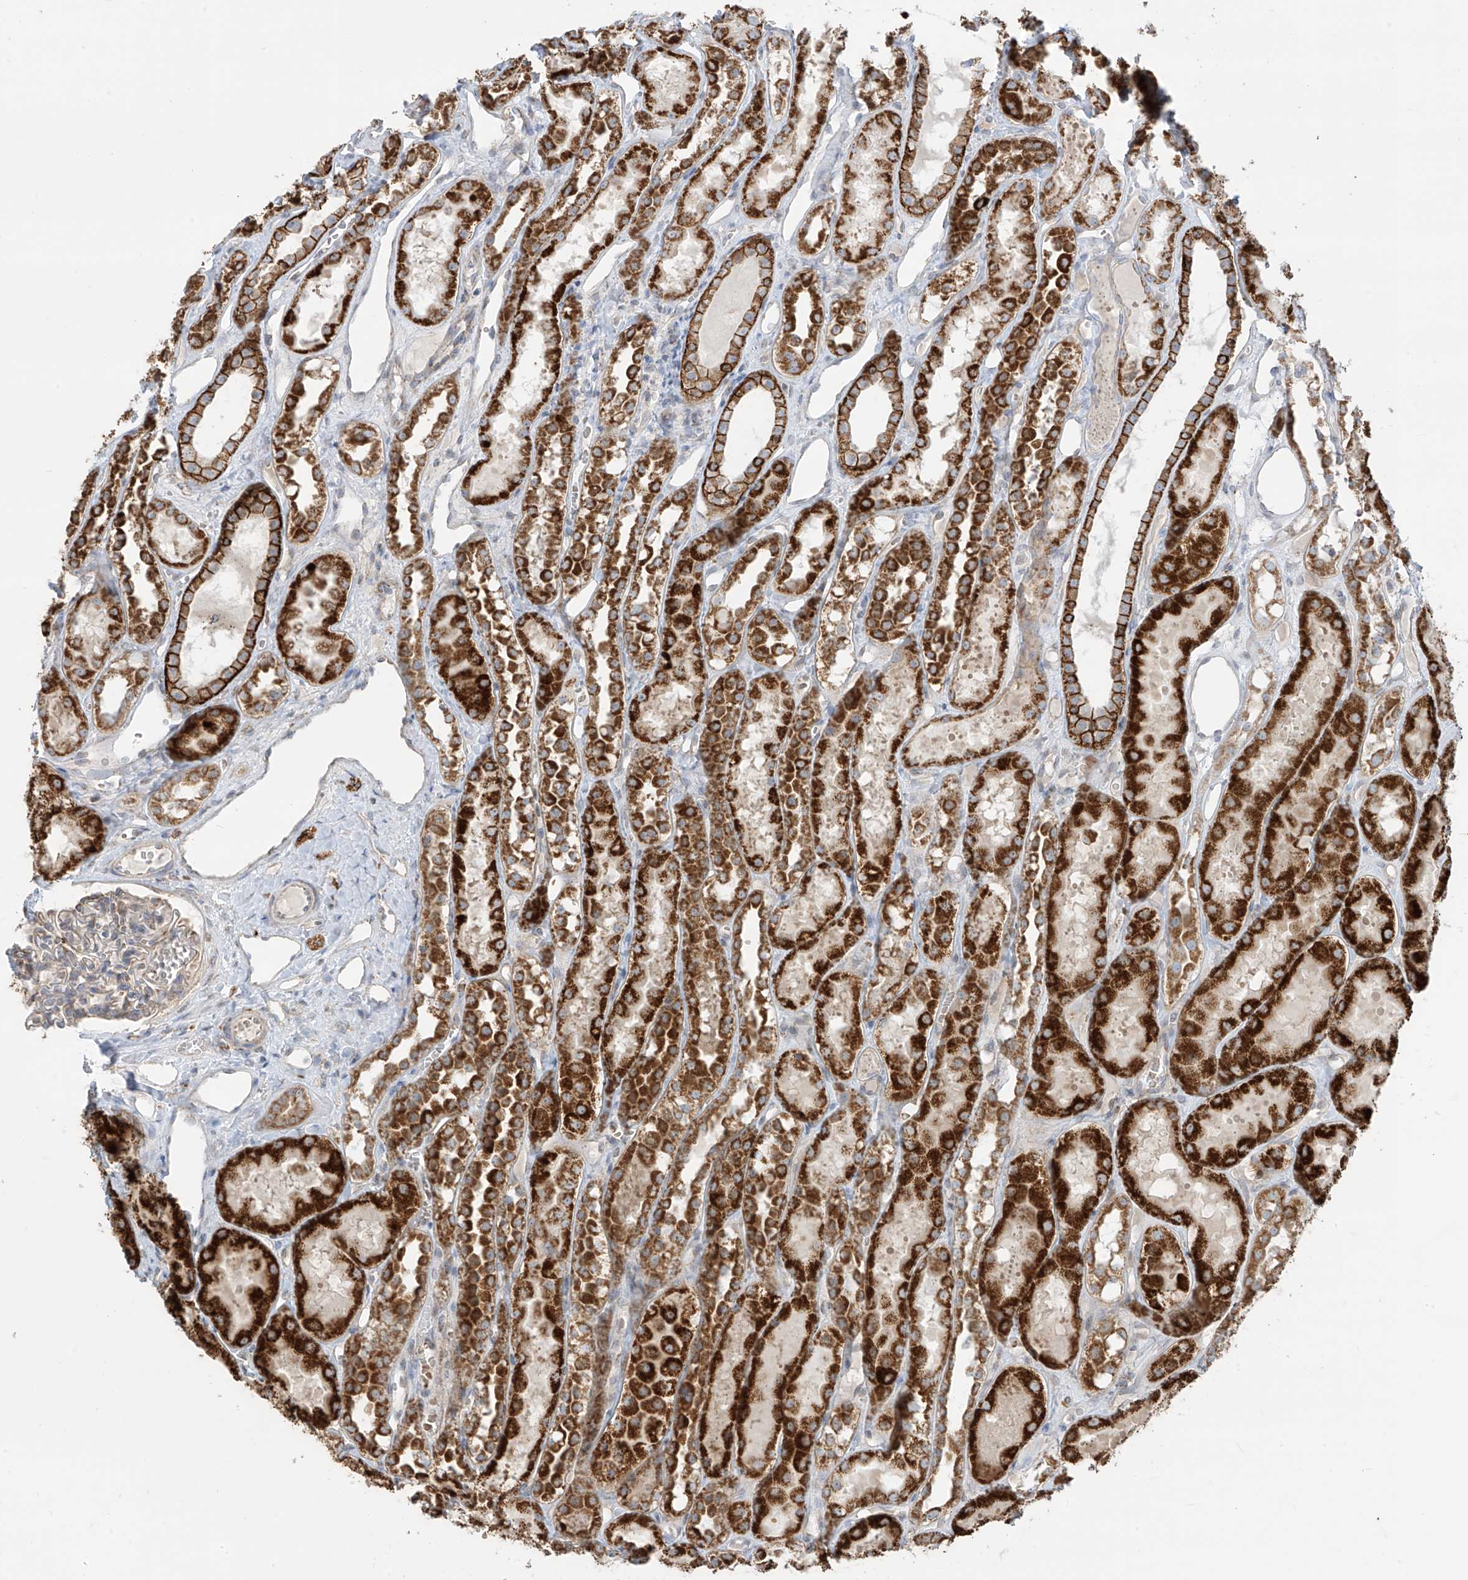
{"staining": {"intensity": "weak", "quantity": "<25%", "location": "cytoplasmic/membranous"}, "tissue": "kidney", "cell_type": "Cells in glomeruli", "image_type": "normal", "snomed": [{"axis": "morphology", "description": "Normal tissue, NOS"}, {"axis": "topography", "description": "Kidney"}], "caption": "Photomicrograph shows no protein positivity in cells in glomeruli of benign kidney.", "gene": "ARHGEF40", "patient": {"sex": "male", "age": 16}}